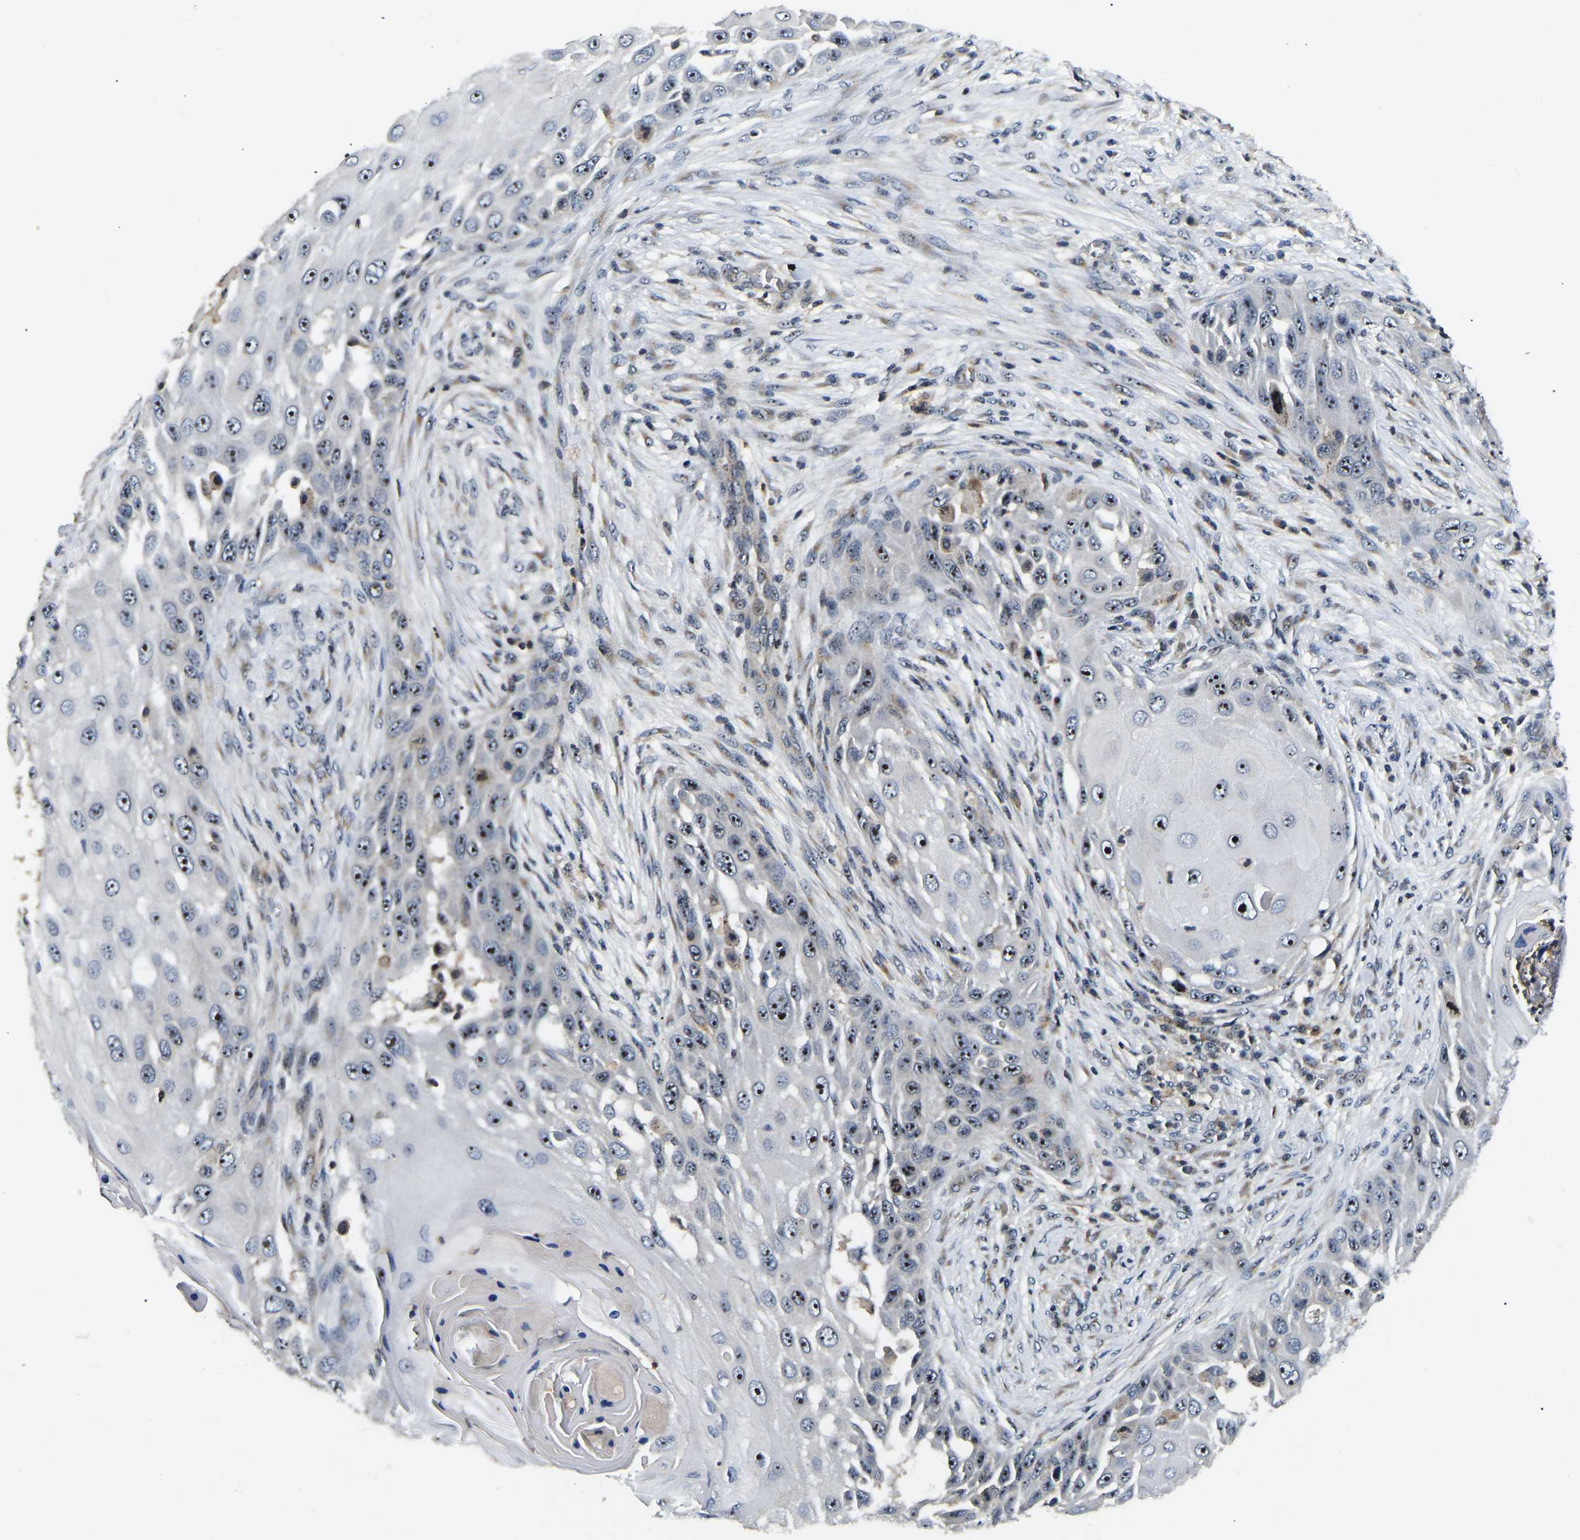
{"staining": {"intensity": "strong", "quantity": ">75%", "location": "nuclear"}, "tissue": "skin cancer", "cell_type": "Tumor cells", "image_type": "cancer", "snomed": [{"axis": "morphology", "description": "Squamous cell carcinoma, NOS"}, {"axis": "topography", "description": "Skin"}], "caption": "Squamous cell carcinoma (skin) stained for a protein (brown) demonstrates strong nuclear positive expression in approximately >75% of tumor cells.", "gene": "RBM28", "patient": {"sex": "female", "age": 44}}